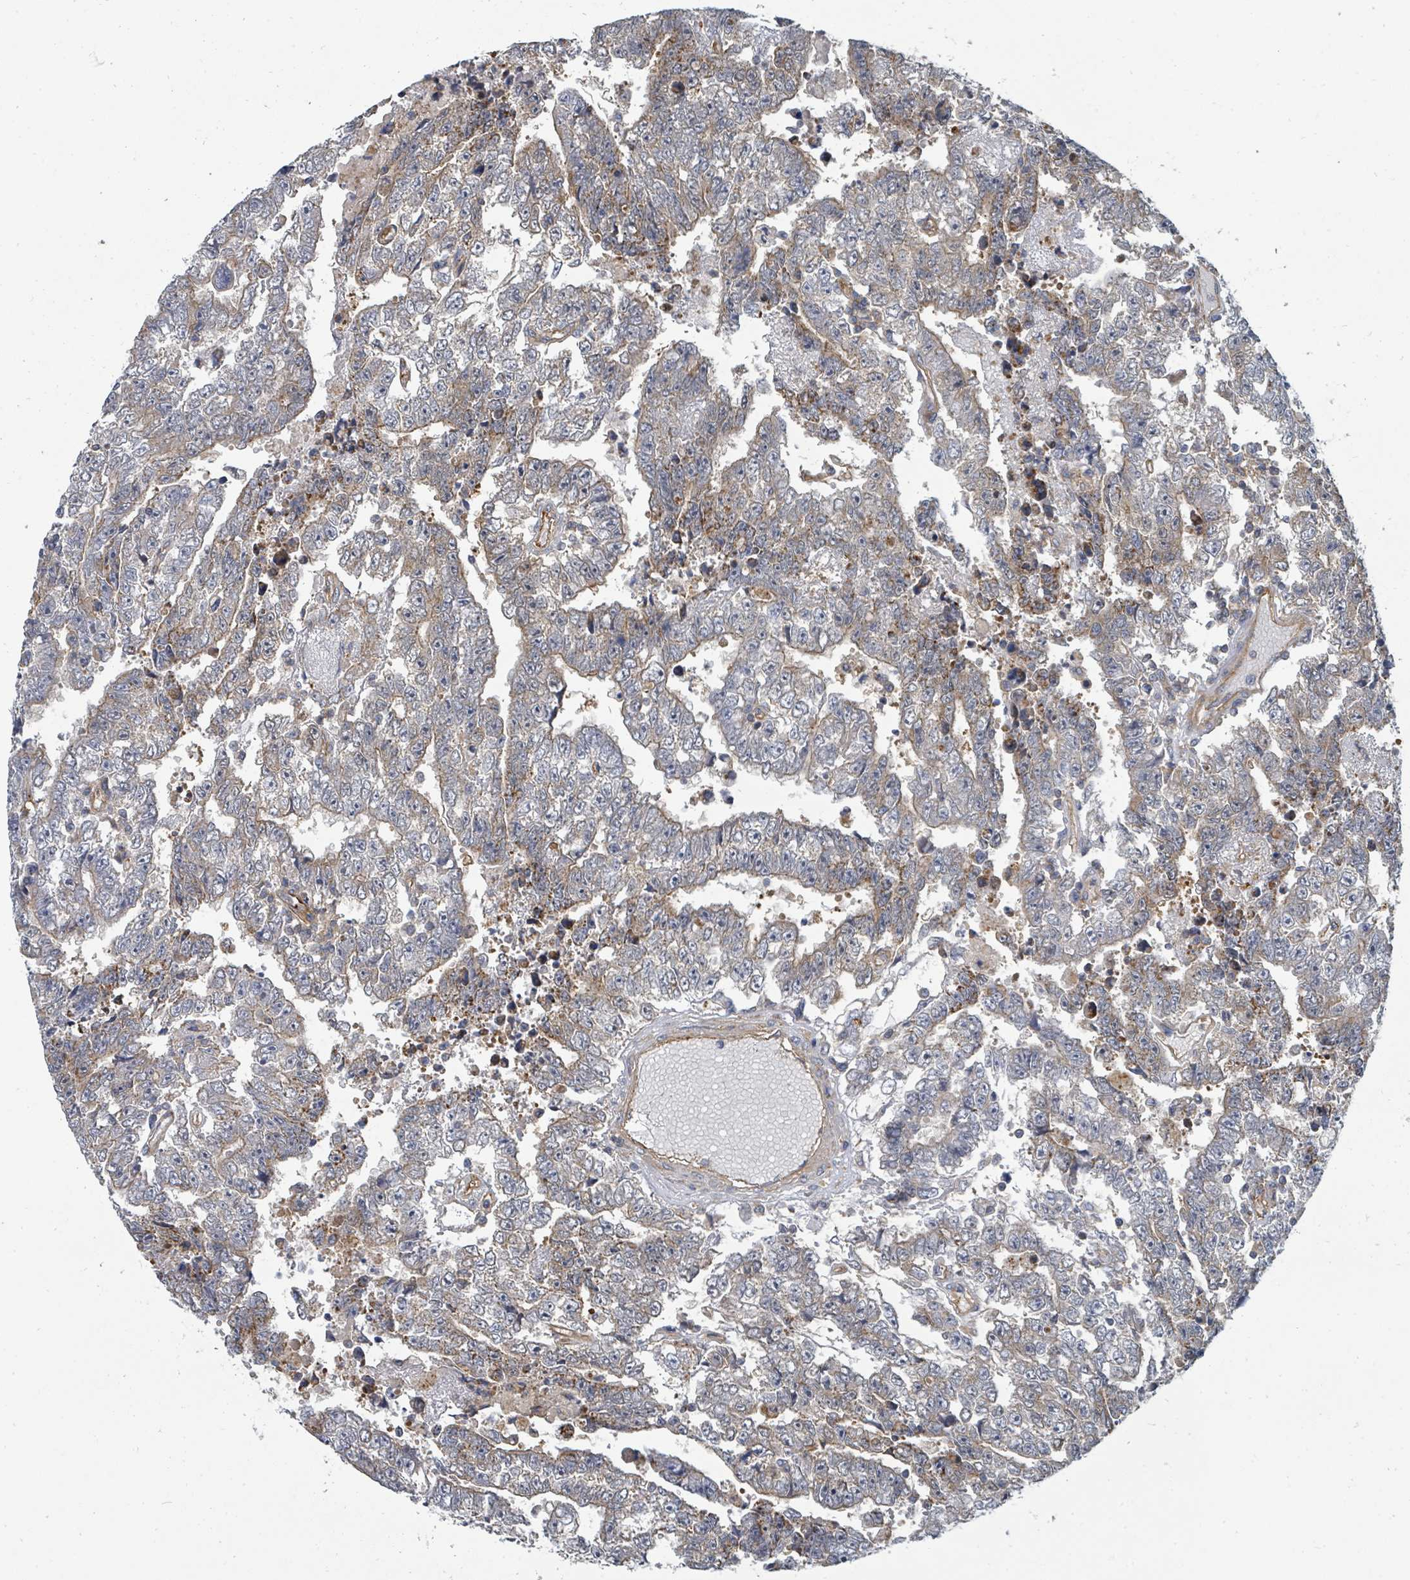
{"staining": {"intensity": "weak", "quantity": "25%-75%", "location": "cytoplasmic/membranous"}, "tissue": "testis cancer", "cell_type": "Tumor cells", "image_type": "cancer", "snomed": [{"axis": "morphology", "description": "Carcinoma, Embryonal, NOS"}, {"axis": "topography", "description": "Testis"}], "caption": "A brown stain labels weak cytoplasmic/membranous staining of a protein in testis cancer tumor cells. The protein is stained brown, and the nuclei are stained in blue (DAB IHC with brightfield microscopy, high magnification).", "gene": "BOLA2B", "patient": {"sex": "male", "age": 25}}